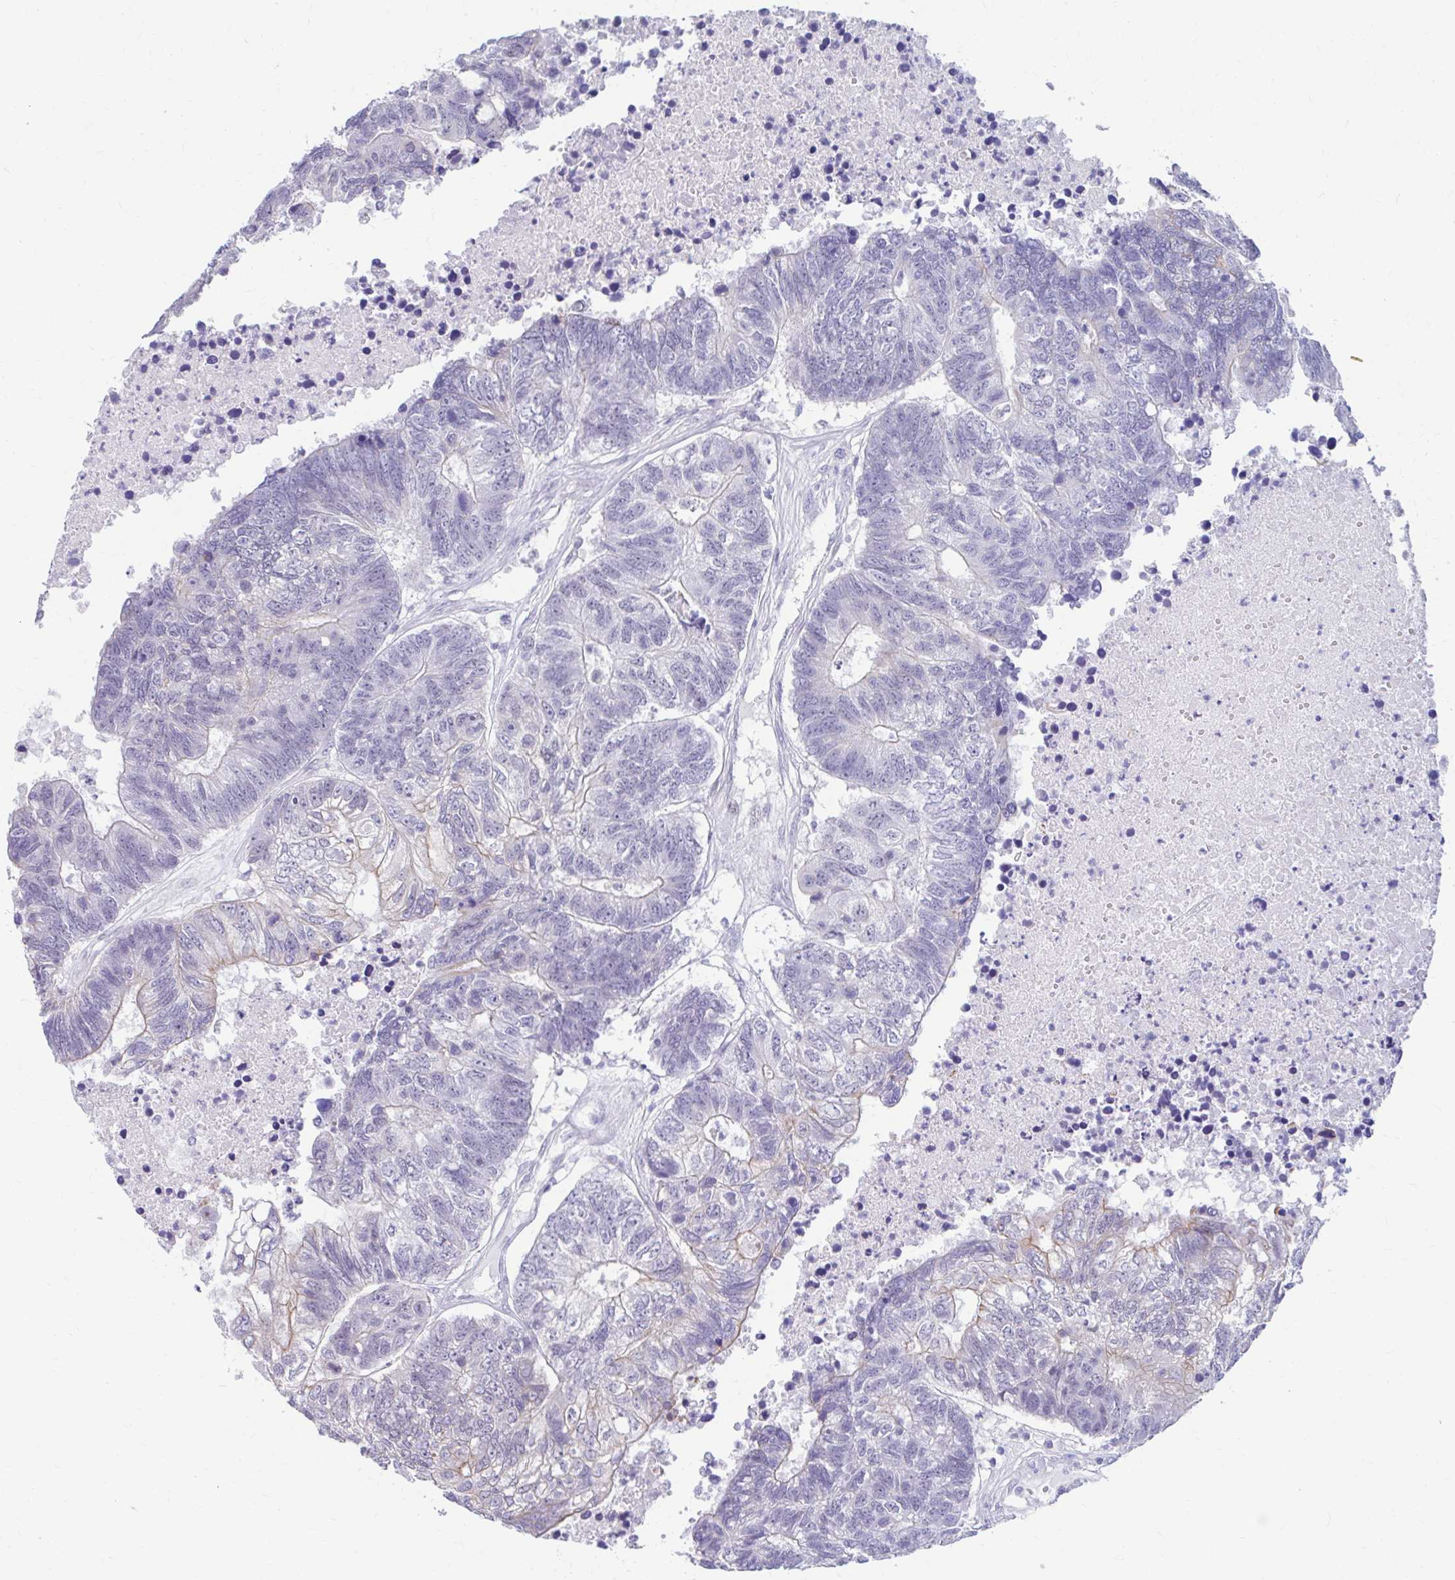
{"staining": {"intensity": "weak", "quantity": "<25%", "location": "cytoplasmic/membranous"}, "tissue": "colorectal cancer", "cell_type": "Tumor cells", "image_type": "cancer", "snomed": [{"axis": "morphology", "description": "Adenocarcinoma, NOS"}, {"axis": "topography", "description": "Colon"}], "caption": "Human adenocarcinoma (colorectal) stained for a protein using IHC shows no expression in tumor cells.", "gene": "RGS16", "patient": {"sex": "female", "age": 48}}